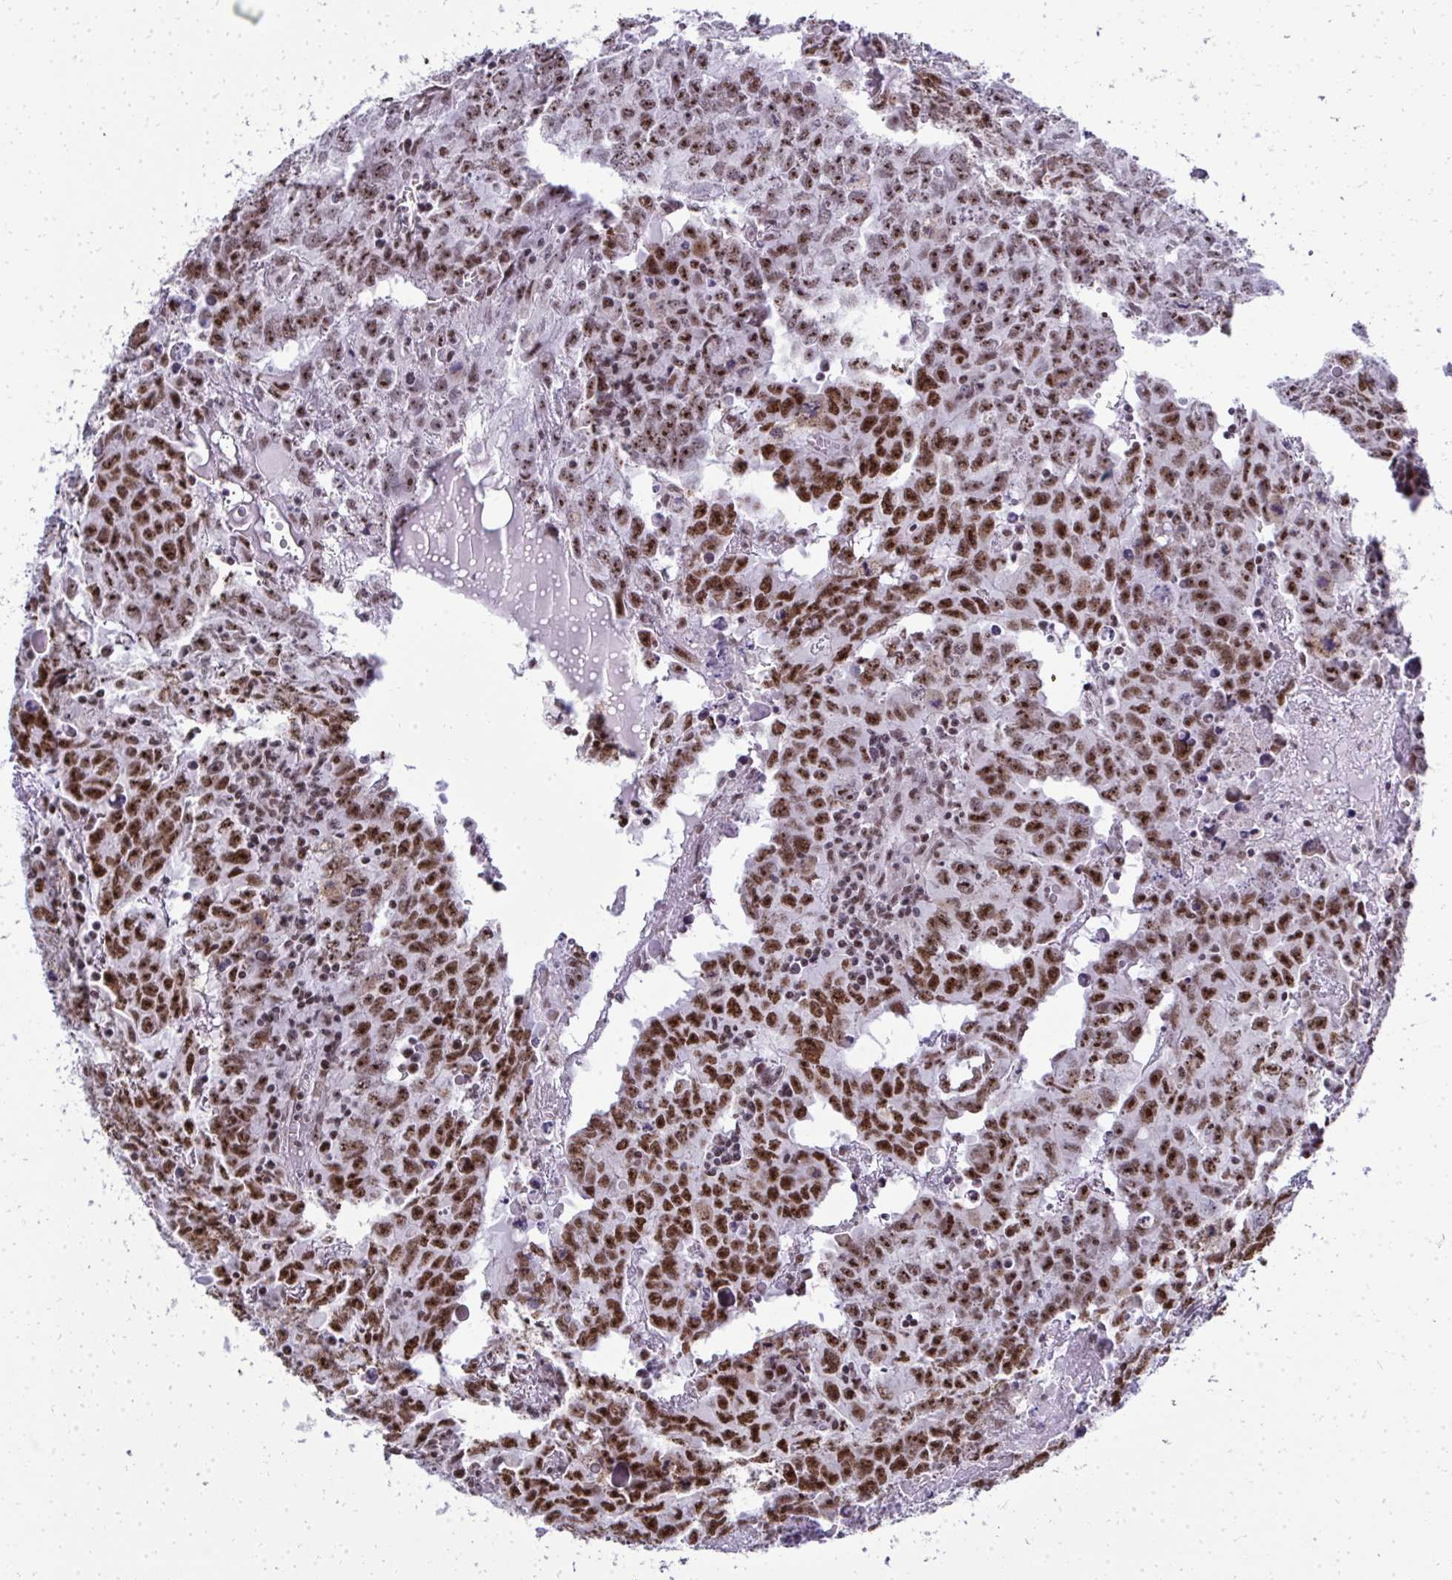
{"staining": {"intensity": "strong", "quantity": ">75%", "location": "nuclear"}, "tissue": "testis cancer", "cell_type": "Tumor cells", "image_type": "cancer", "snomed": [{"axis": "morphology", "description": "Carcinoma, Embryonal, NOS"}, {"axis": "topography", "description": "Testis"}], "caption": "Immunohistochemical staining of human testis embryonal carcinoma demonstrates high levels of strong nuclear protein expression in about >75% of tumor cells.", "gene": "SIRT7", "patient": {"sex": "male", "age": 22}}